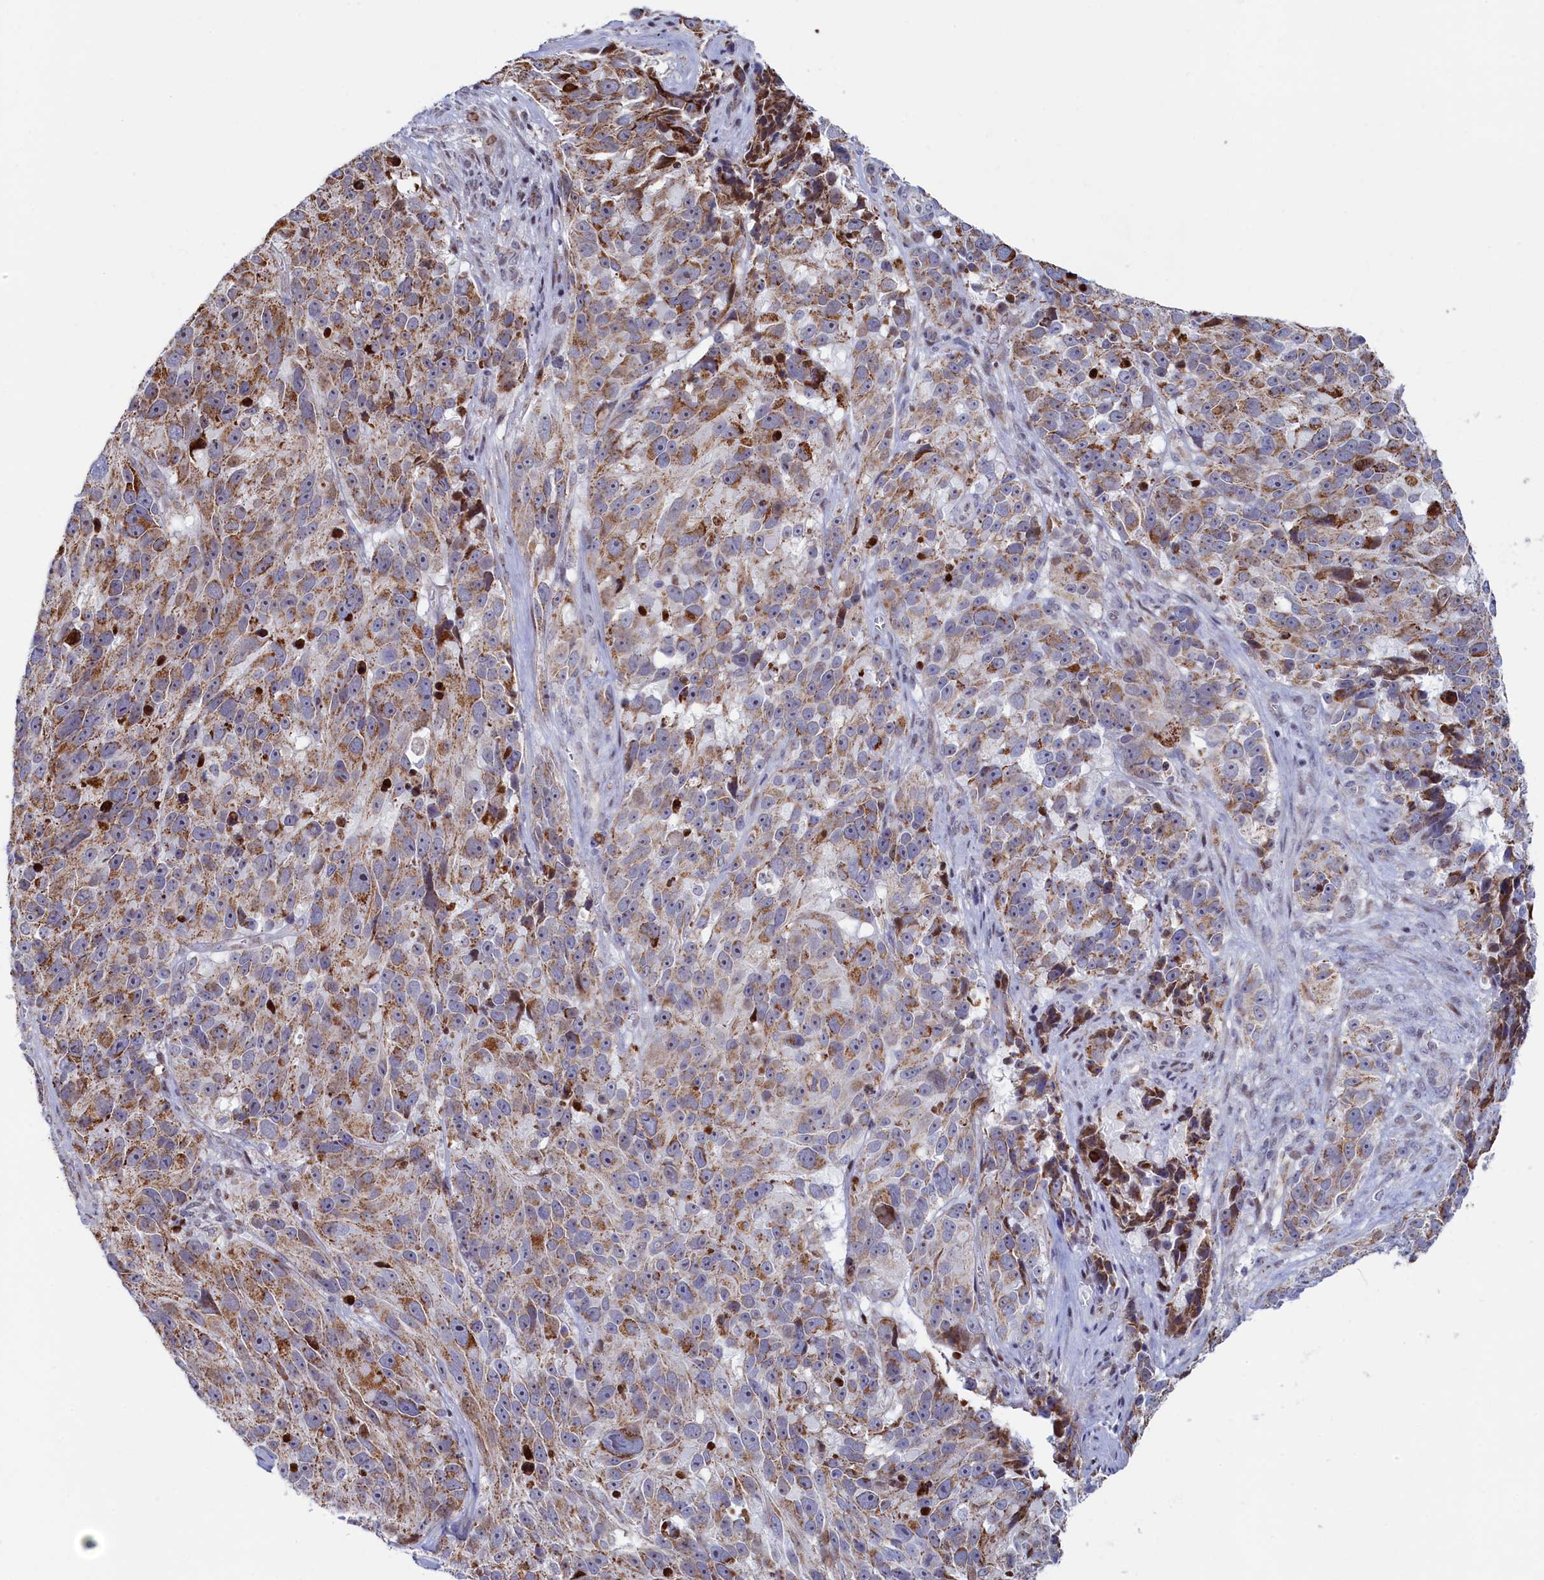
{"staining": {"intensity": "moderate", "quantity": ">75%", "location": "cytoplasmic/membranous"}, "tissue": "melanoma", "cell_type": "Tumor cells", "image_type": "cancer", "snomed": [{"axis": "morphology", "description": "Malignant melanoma, NOS"}, {"axis": "topography", "description": "Skin"}], "caption": "Melanoma tissue displays moderate cytoplasmic/membranous expression in approximately >75% of tumor cells, visualized by immunohistochemistry.", "gene": "HDGFL3", "patient": {"sex": "male", "age": 84}}